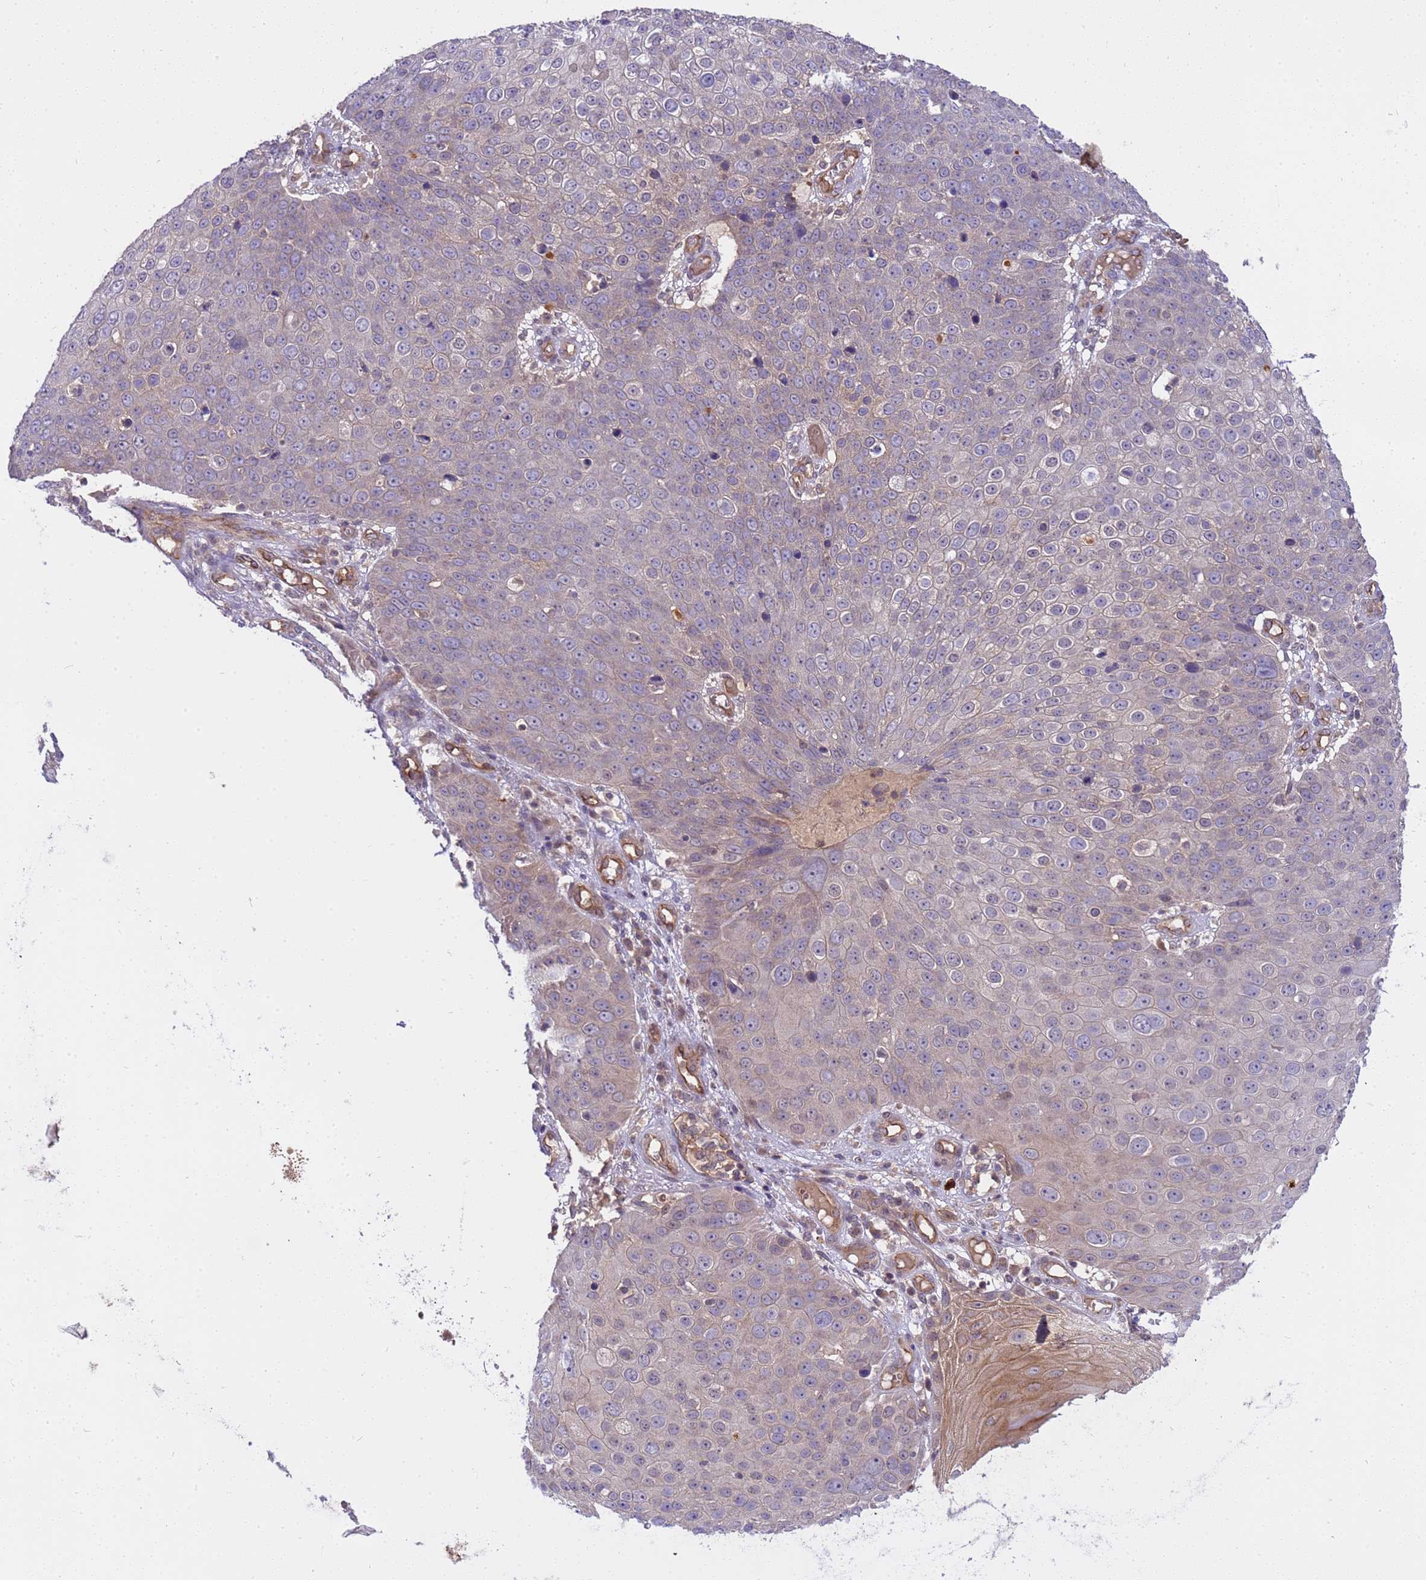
{"staining": {"intensity": "weak", "quantity": "<25%", "location": "cytoplasmic/membranous"}, "tissue": "skin cancer", "cell_type": "Tumor cells", "image_type": "cancer", "snomed": [{"axis": "morphology", "description": "Squamous cell carcinoma, NOS"}, {"axis": "topography", "description": "Skin"}], "caption": "Immunohistochemistry (IHC) histopathology image of human squamous cell carcinoma (skin) stained for a protein (brown), which reveals no positivity in tumor cells.", "gene": "SMCO3", "patient": {"sex": "male", "age": 71}}